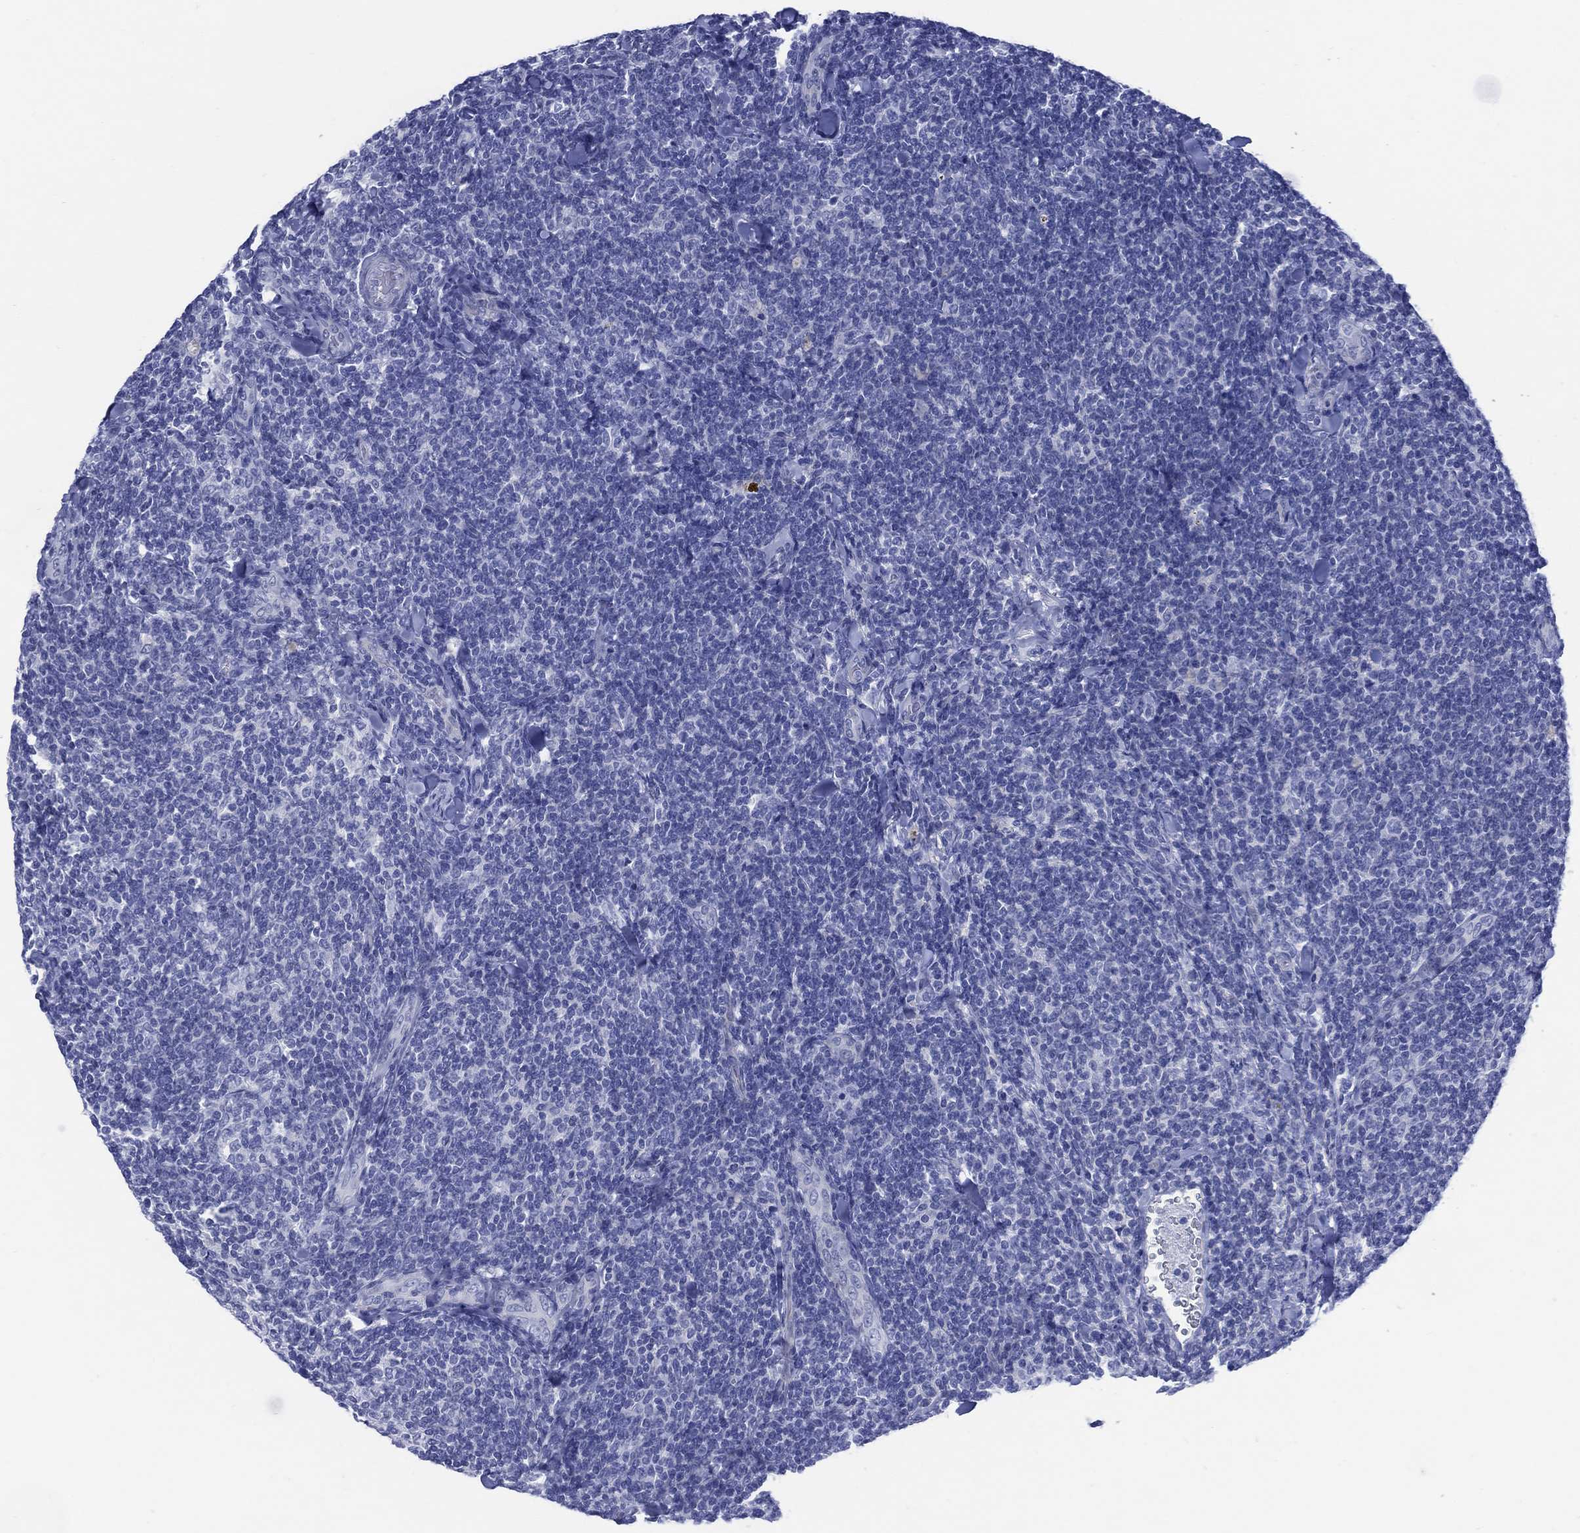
{"staining": {"intensity": "negative", "quantity": "none", "location": "none"}, "tissue": "lymphoma", "cell_type": "Tumor cells", "image_type": "cancer", "snomed": [{"axis": "morphology", "description": "Malignant lymphoma, non-Hodgkin's type, Low grade"}, {"axis": "topography", "description": "Lymph node"}], "caption": "Immunohistochemistry (IHC) photomicrograph of lymphoma stained for a protein (brown), which demonstrates no expression in tumor cells.", "gene": "LRRD1", "patient": {"sex": "female", "age": 56}}